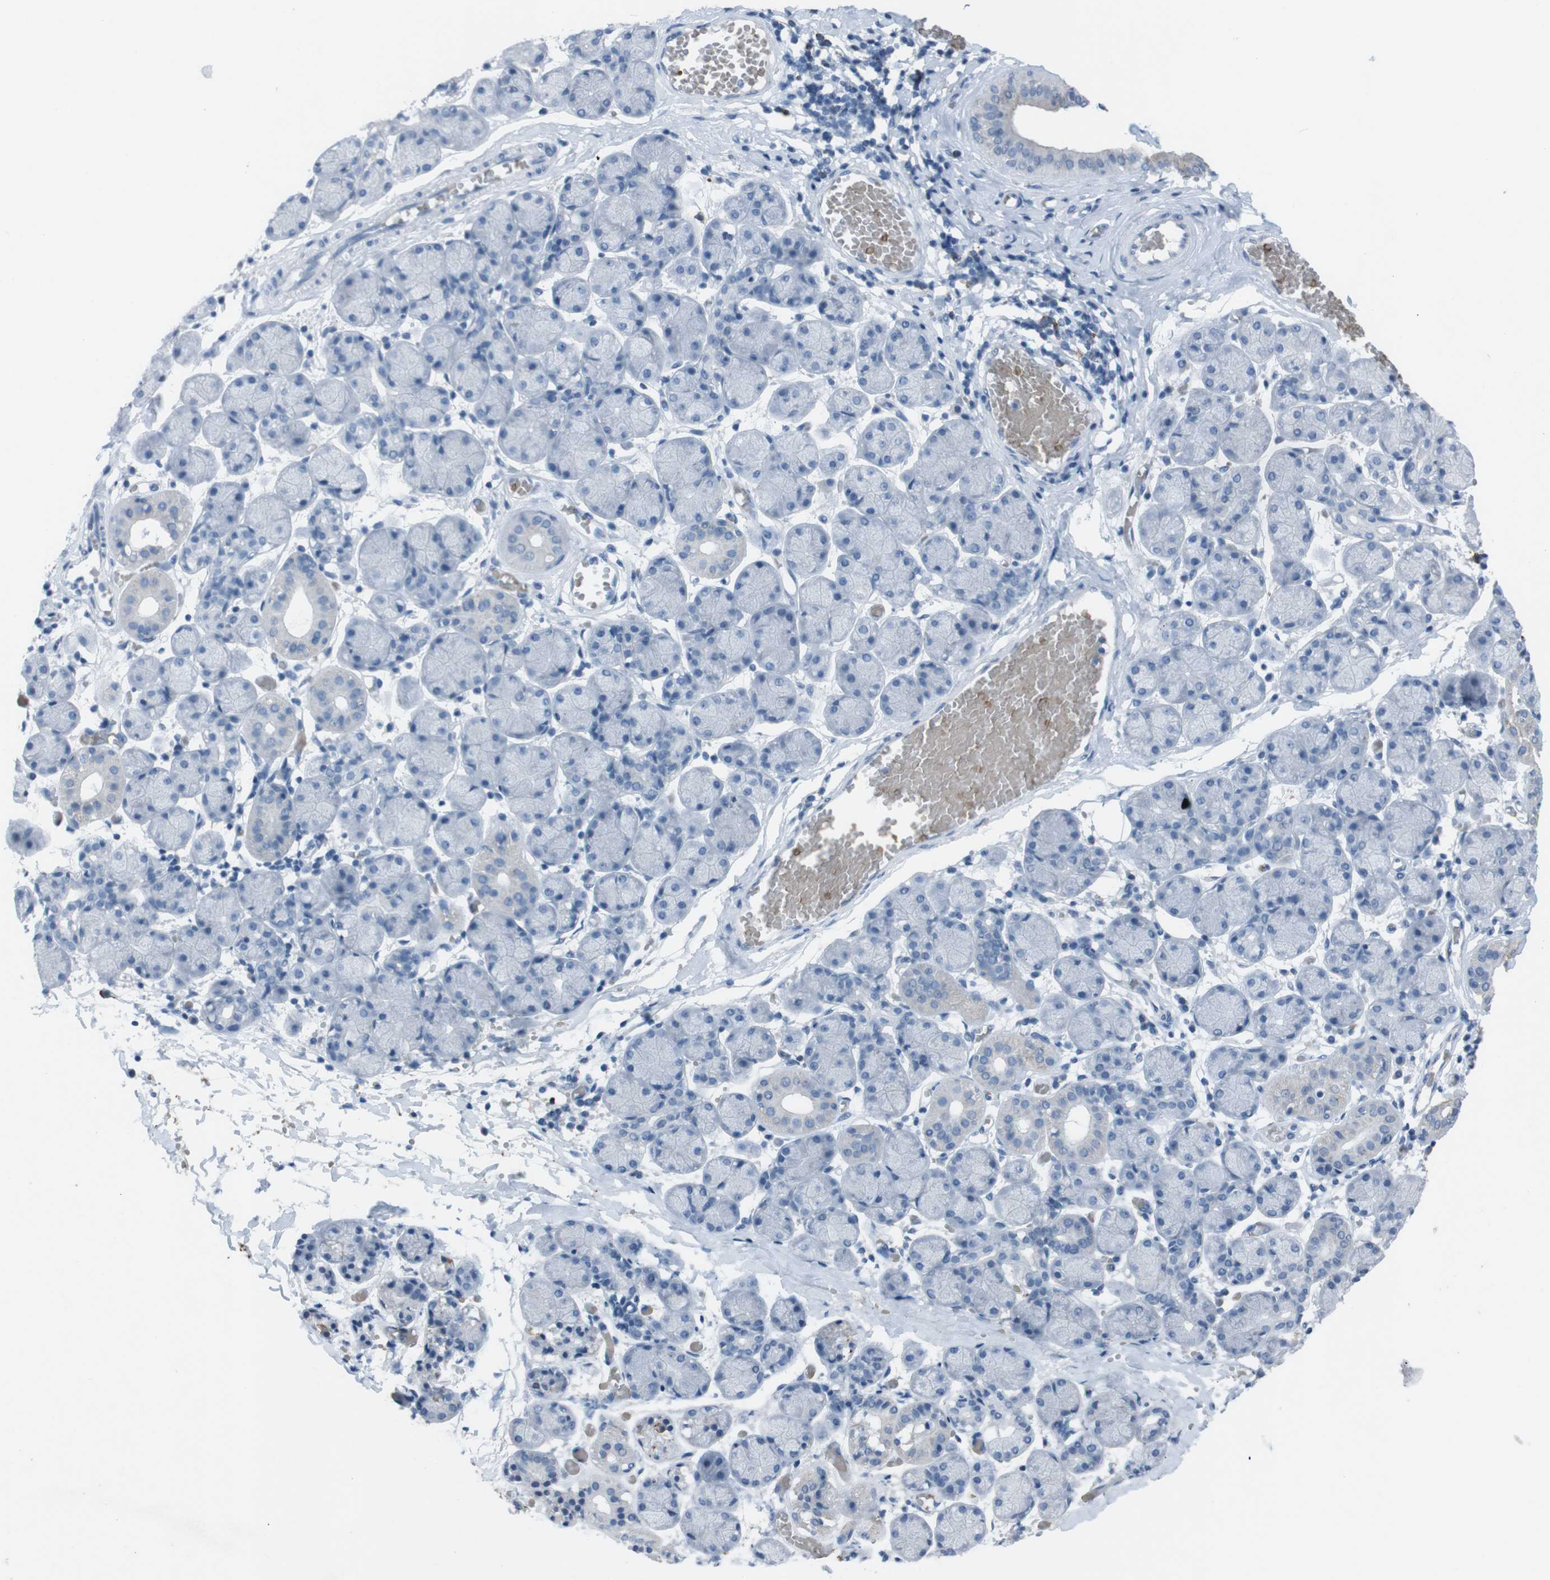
{"staining": {"intensity": "negative", "quantity": "none", "location": "none"}, "tissue": "salivary gland", "cell_type": "Glandular cells", "image_type": "normal", "snomed": [{"axis": "morphology", "description": "Normal tissue, NOS"}, {"axis": "topography", "description": "Salivary gland"}], "caption": "Immunohistochemical staining of normal human salivary gland displays no significant expression in glandular cells.", "gene": "ST6GAL1", "patient": {"sex": "female", "age": 24}}